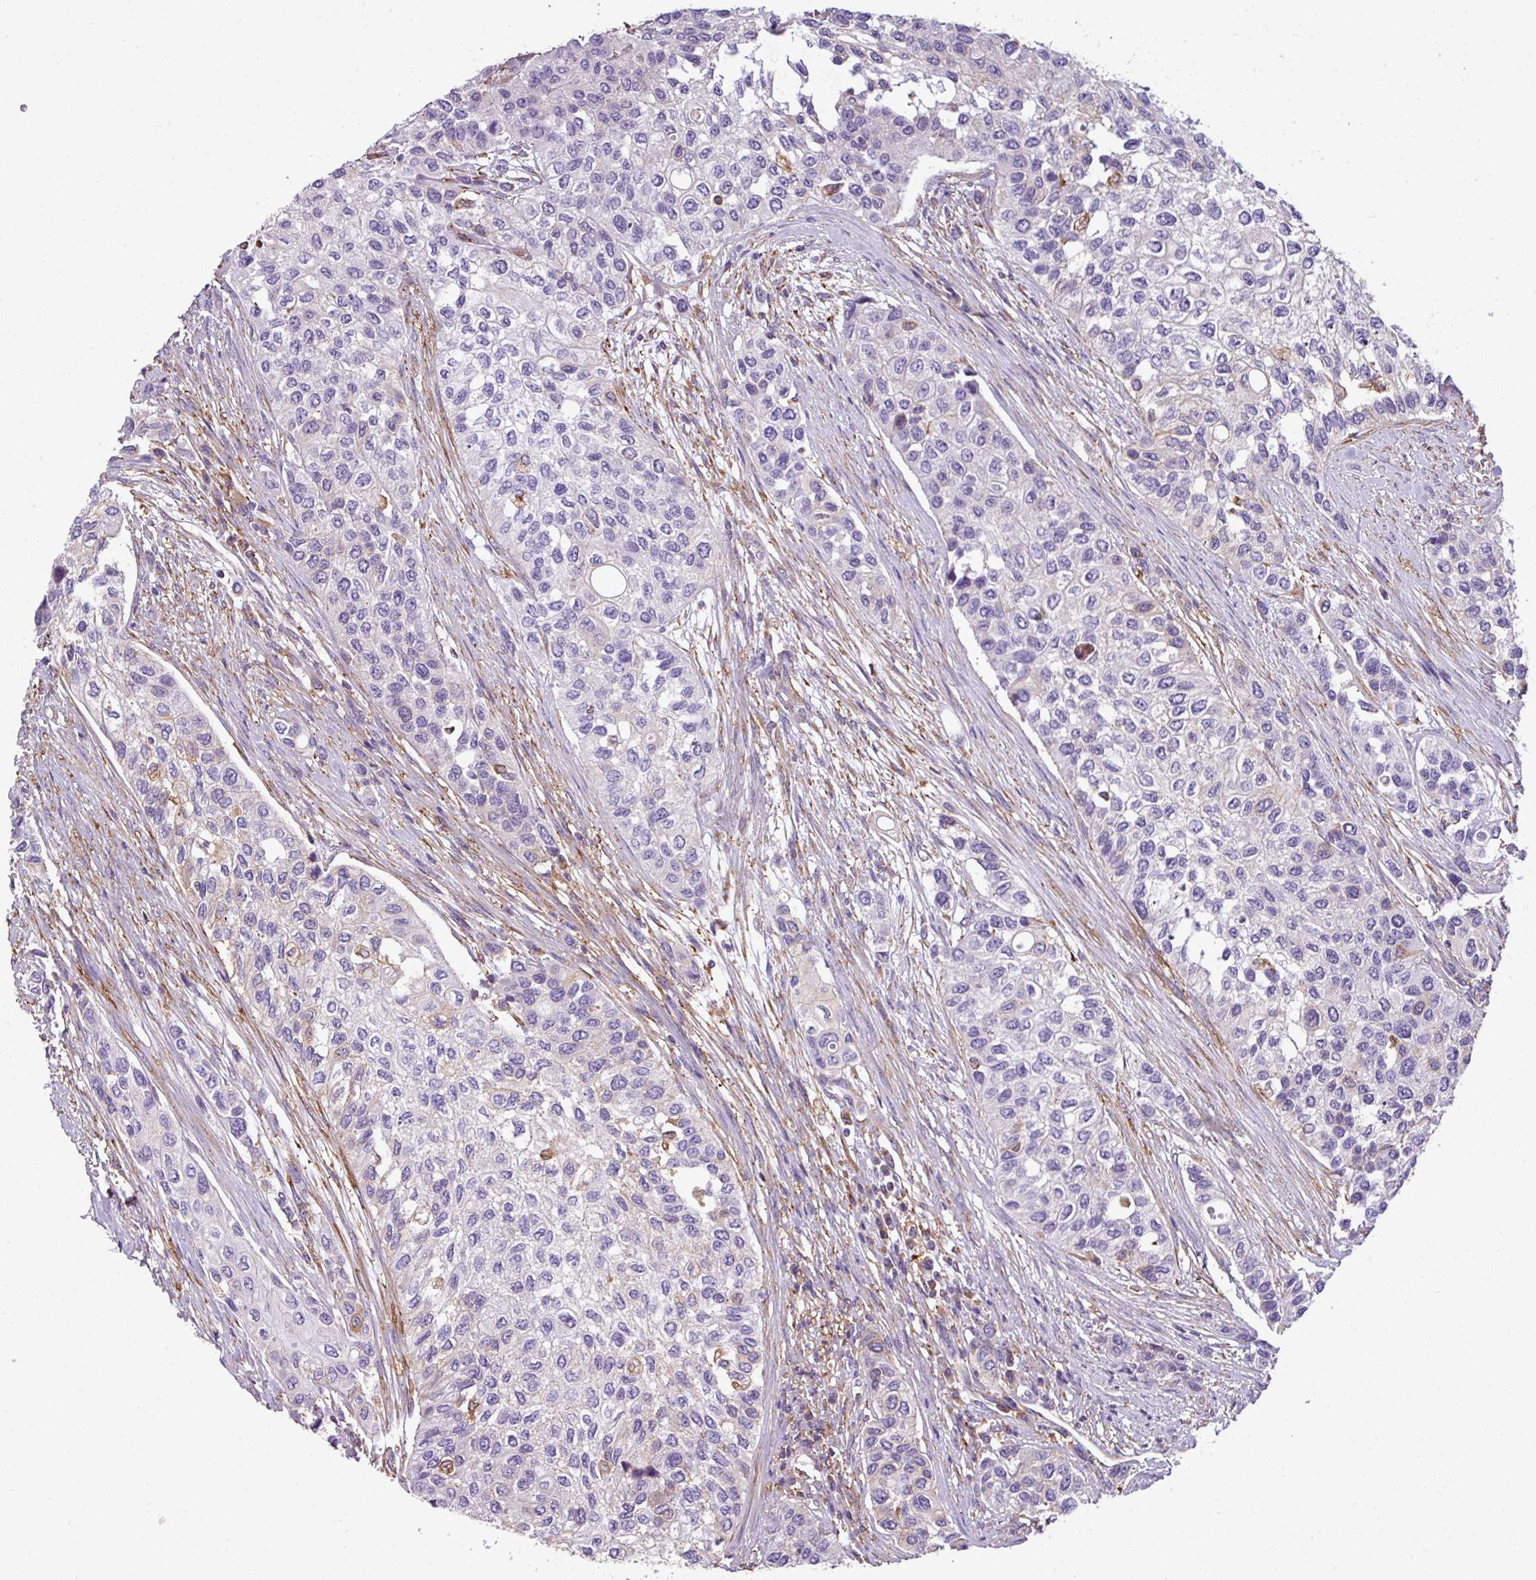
{"staining": {"intensity": "moderate", "quantity": "<25%", "location": "cytoplasmic/membranous"}, "tissue": "urothelial cancer", "cell_type": "Tumor cells", "image_type": "cancer", "snomed": [{"axis": "morphology", "description": "Normal tissue, NOS"}, {"axis": "morphology", "description": "Urothelial carcinoma, High grade"}, {"axis": "topography", "description": "Vascular tissue"}, {"axis": "topography", "description": "Urinary bladder"}], "caption": "This photomicrograph exhibits immunohistochemistry (IHC) staining of human urothelial cancer, with low moderate cytoplasmic/membranous expression in approximately <25% of tumor cells.", "gene": "XNDC1N", "patient": {"sex": "female", "age": 56}}